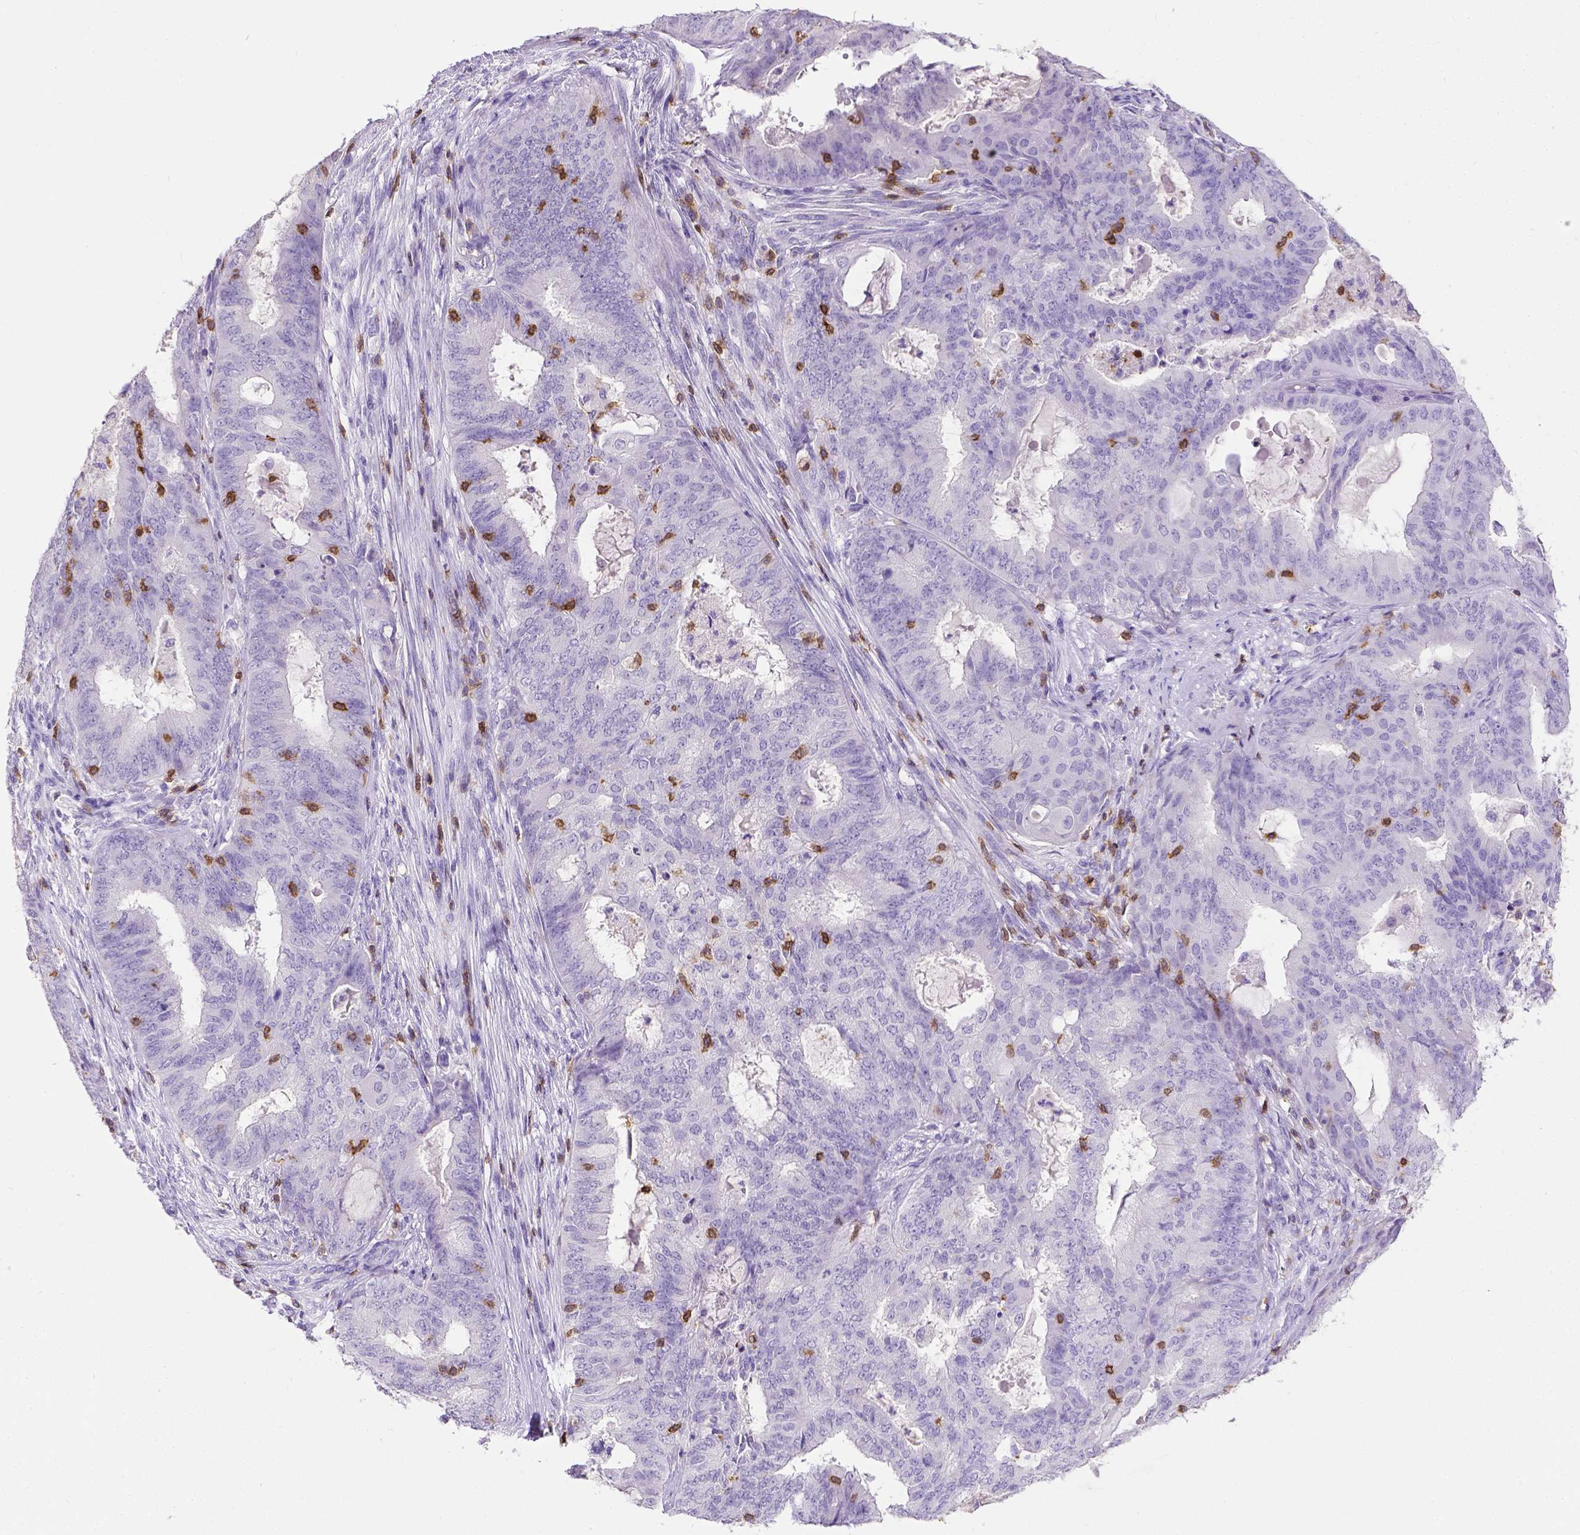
{"staining": {"intensity": "negative", "quantity": "none", "location": "none"}, "tissue": "endometrial cancer", "cell_type": "Tumor cells", "image_type": "cancer", "snomed": [{"axis": "morphology", "description": "Adenocarcinoma, NOS"}, {"axis": "topography", "description": "Endometrium"}], "caption": "A high-resolution image shows IHC staining of endometrial cancer (adenocarcinoma), which shows no significant expression in tumor cells.", "gene": "CD3E", "patient": {"sex": "female", "age": 62}}